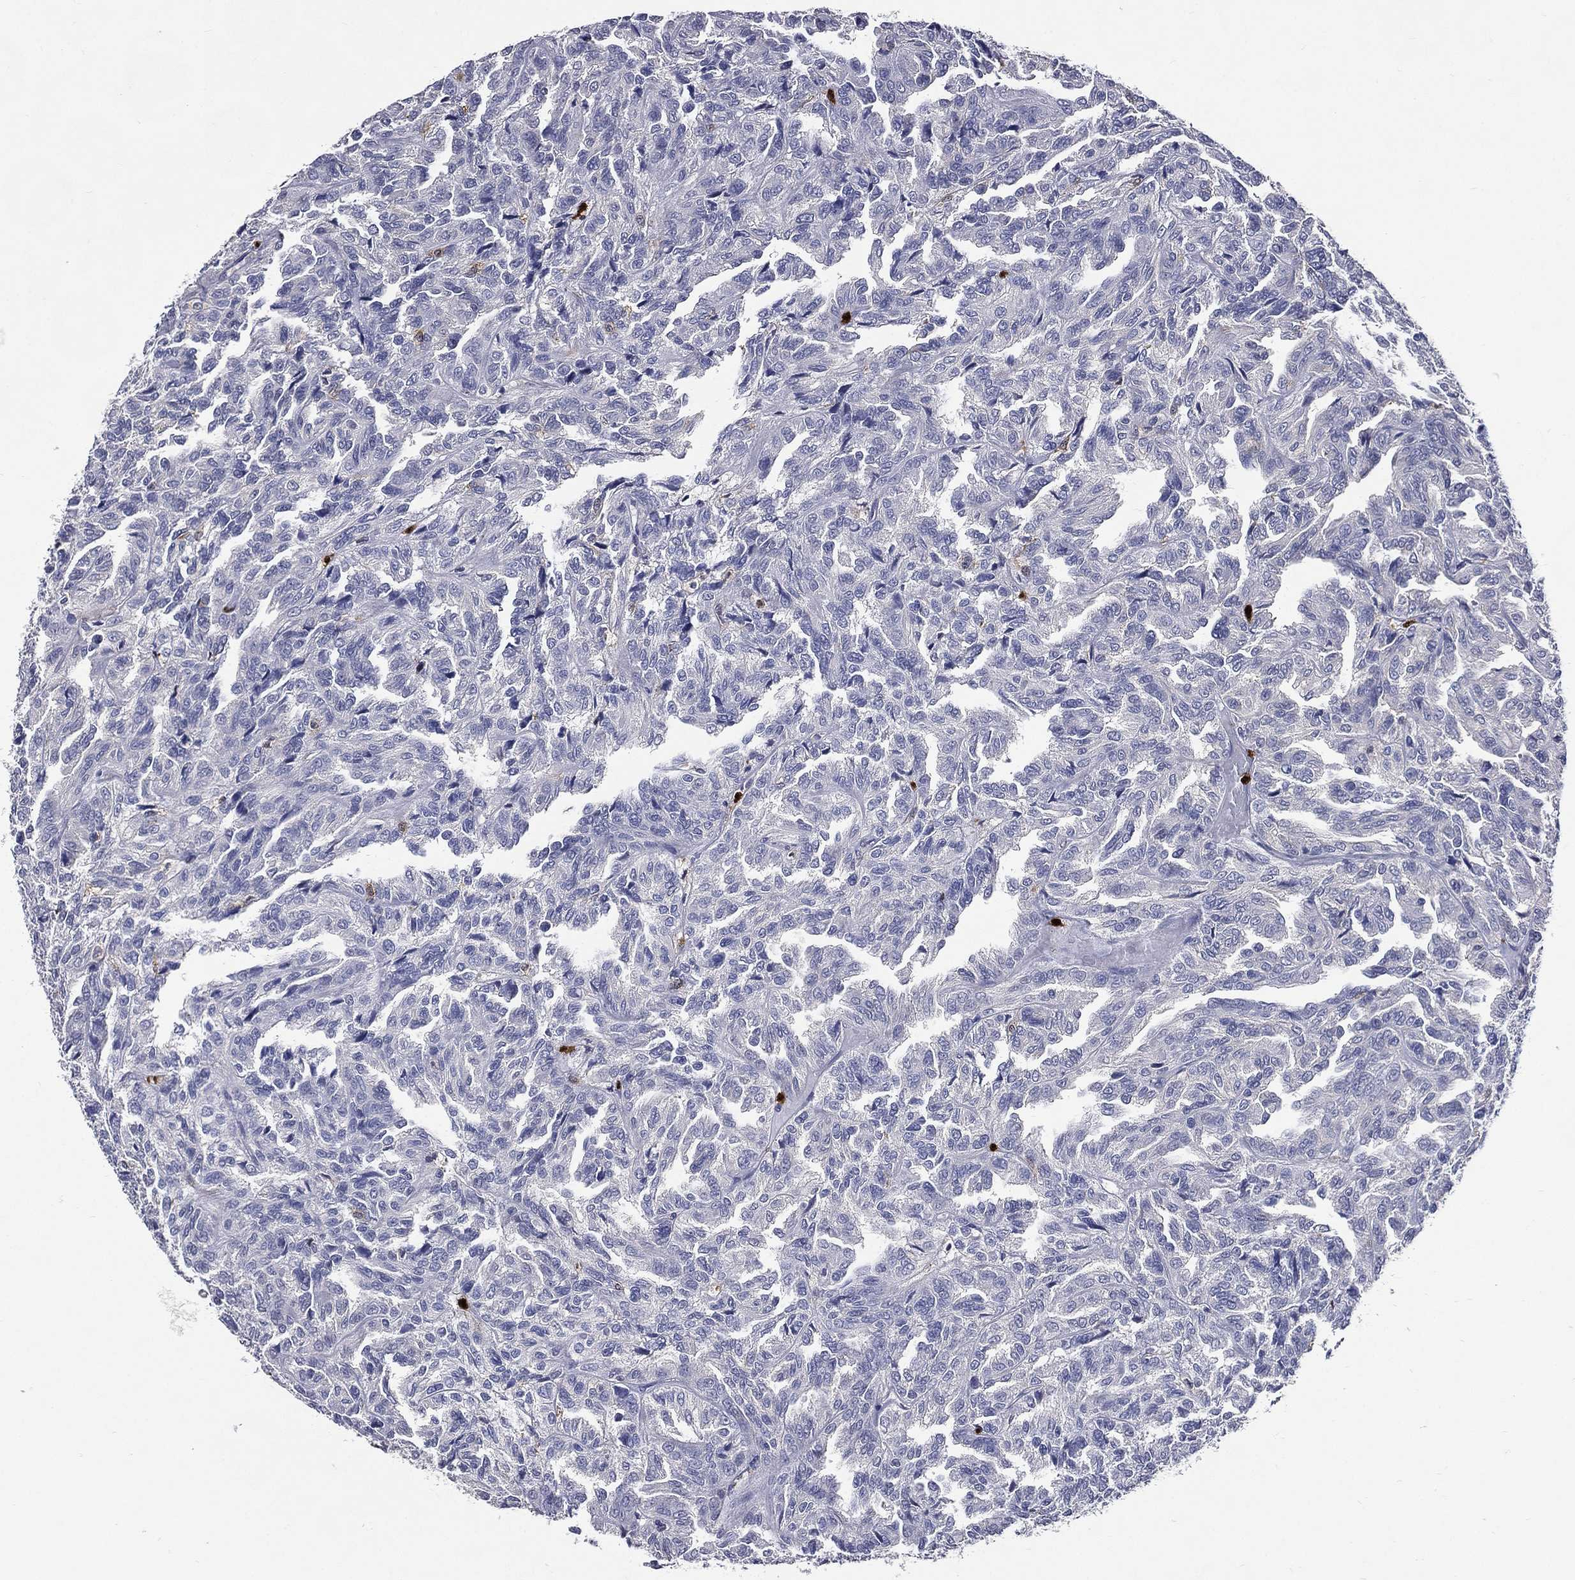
{"staining": {"intensity": "negative", "quantity": "none", "location": "none"}, "tissue": "renal cancer", "cell_type": "Tumor cells", "image_type": "cancer", "snomed": [{"axis": "morphology", "description": "Adenocarcinoma, NOS"}, {"axis": "topography", "description": "Kidney"}], "caption": "Tumor cells are negative for brown protein staining in adenocarcinoma (renal).", "gene": "GPR171", "patient": {"sex": "male", "age": 79}}